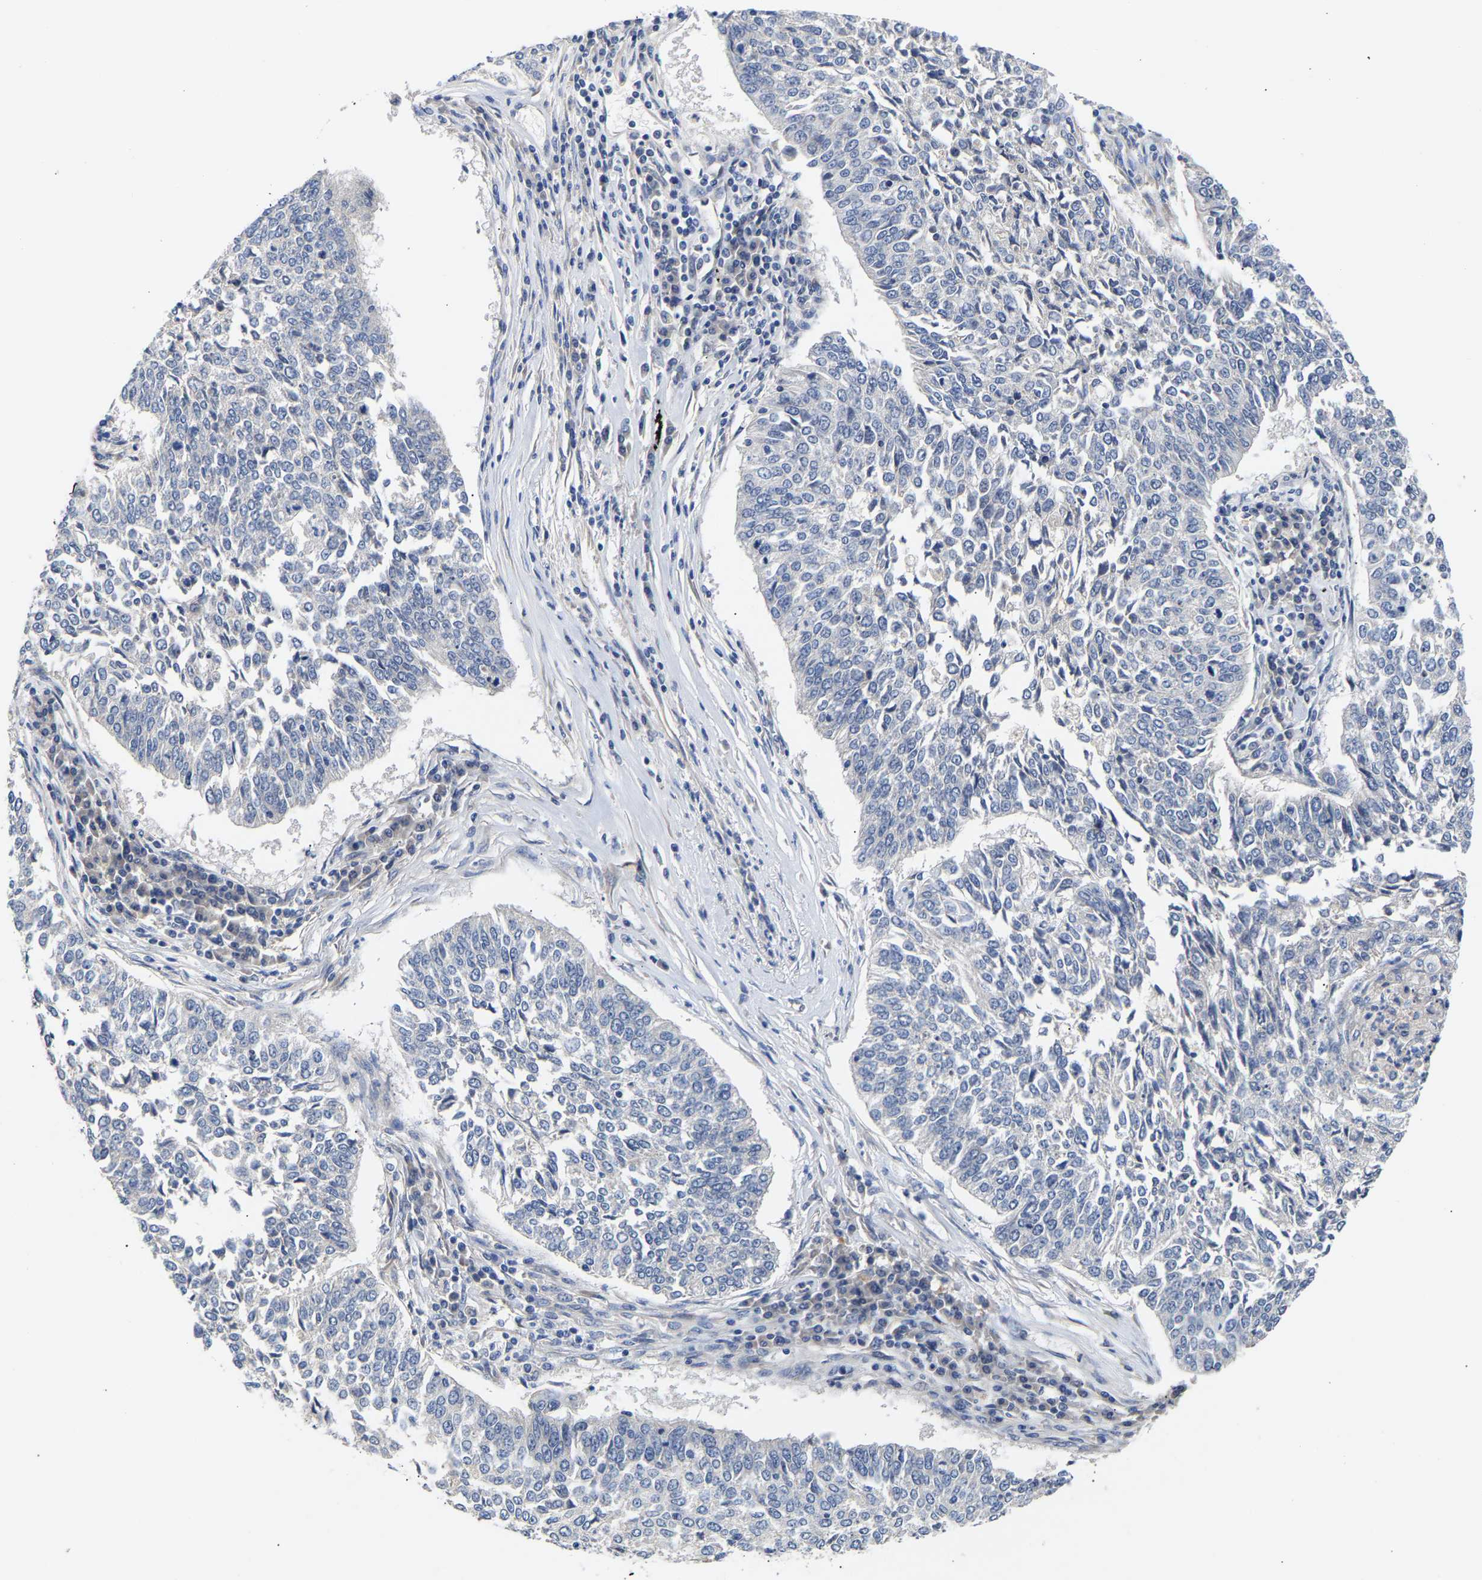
{"staining": {"intensity": "negative", "quantity": "none", "location": "none"}, "tissue": "lung cancer", "cell_type": "Tumor cells", "image_type": "cancer", "snomed": [{"axis": "morphology", "description": "Normal tissue, NOS"}, {"axis": "morphology", "description": "Squamous cell carcinoma, NOS"}, {"axis": "topography", "description": "Cartilage tissue"}, {"axis": "topography", "description": "Bronchus"}, {"axis": "topography", "description": "Lung"}], "caption": "An immunohistochemistry (IHC) histopathology image of squamous cell carcinoma (lung) is shown. There is no staining in tumor cells of squamous cell carcinoma (lung).", "gene": "KASH5", "patient": {"sex": "female", "age": 49}}